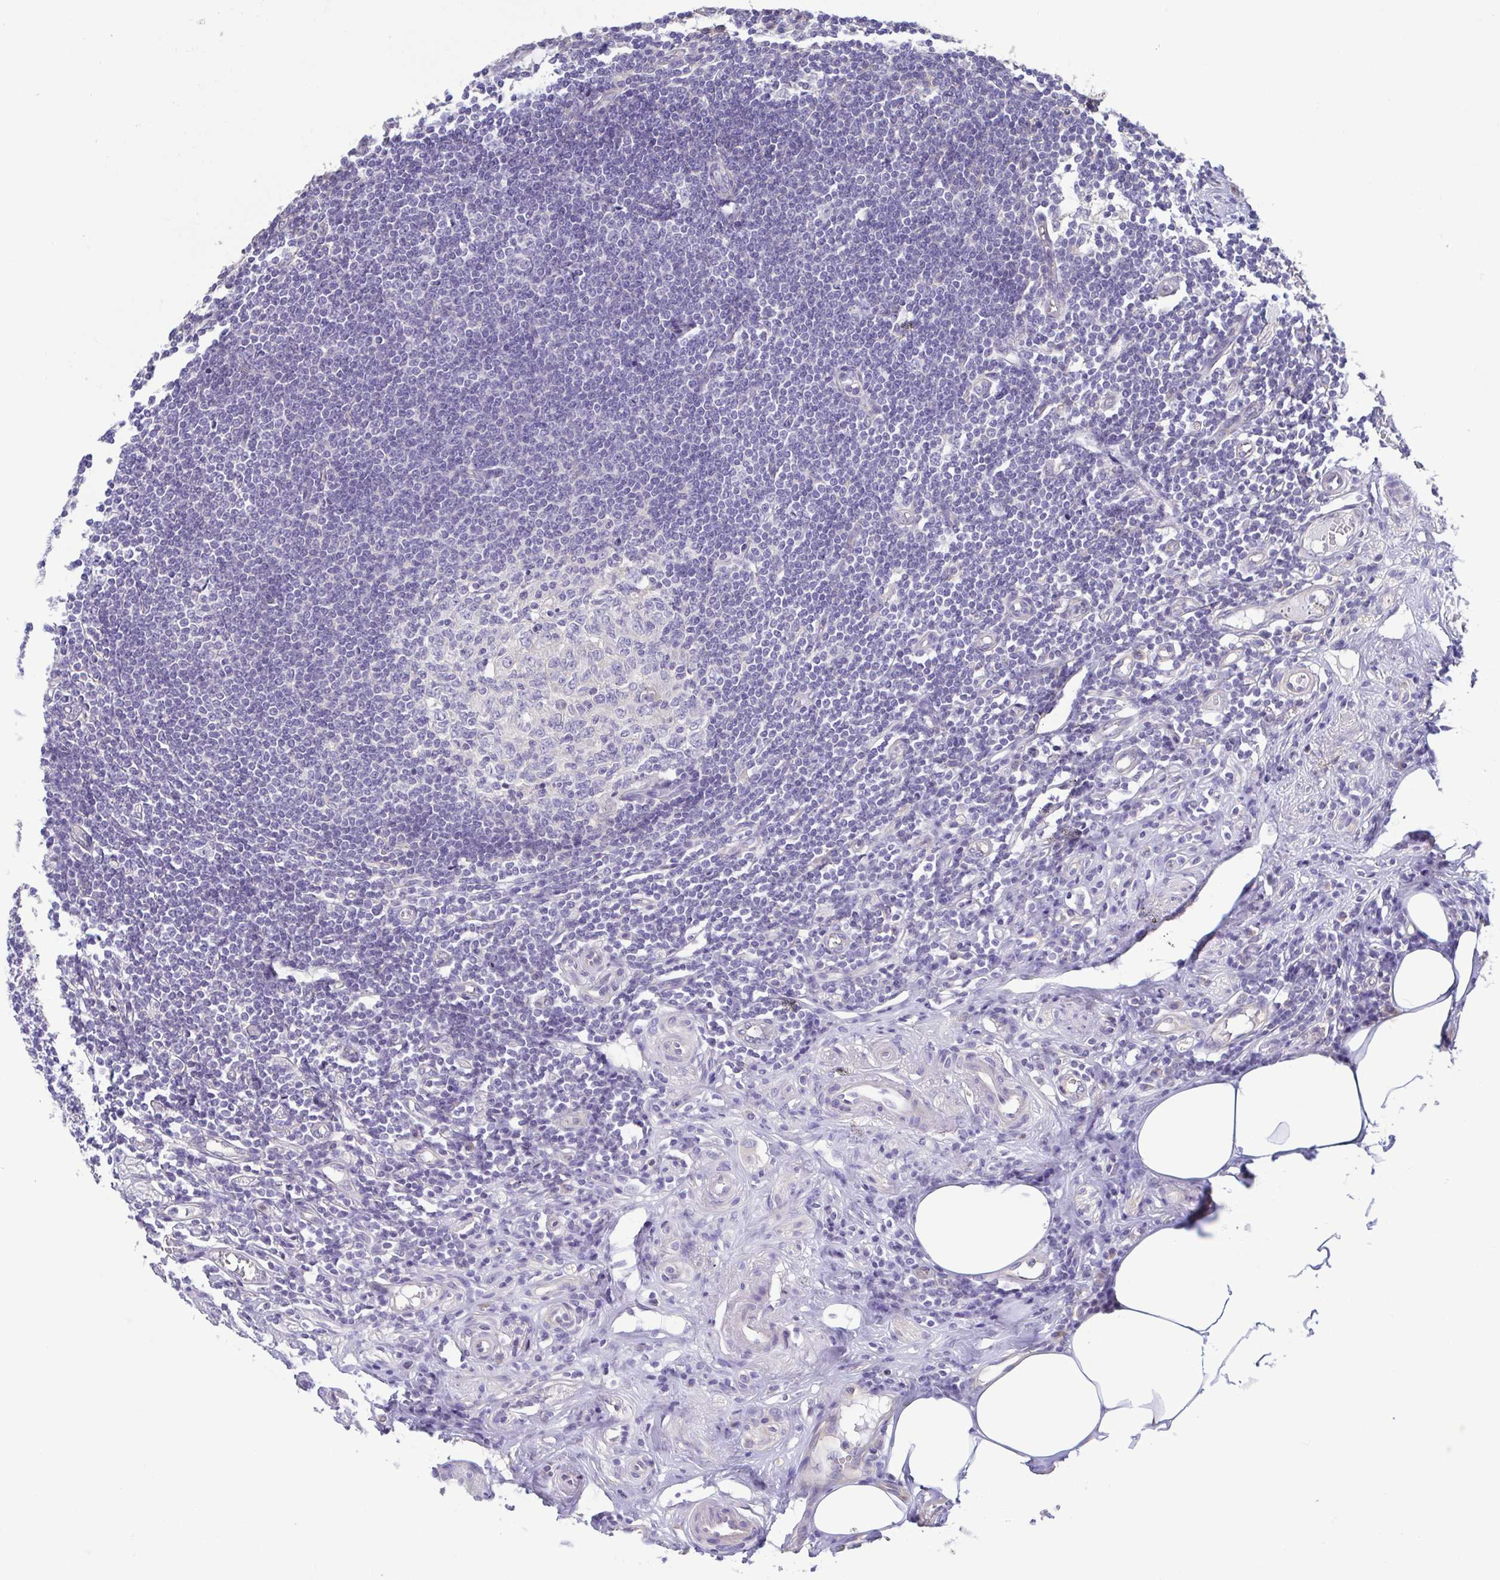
{"staining": {"intensity": "moderate", "quantity": "25%-75%", "location": "cytoplasmic/membranous"}, "tissue": "appendix", "cell_type": "Glandular cells", "image_type": "normal", "snomed": [{"axis": "morphology", "description": "Normal tissue, NOS"}, {"axis": "topography", "description": "Appendix"}], "caption": "The micrograph exhibits immunohistochemical staining of normal appendix. There is moderate cytoplasmic/membranous positivity is identified in about 25%-75% of glandular cells.", "gene": "LMF2", "patient": {"sex": "female", "age": 57}}